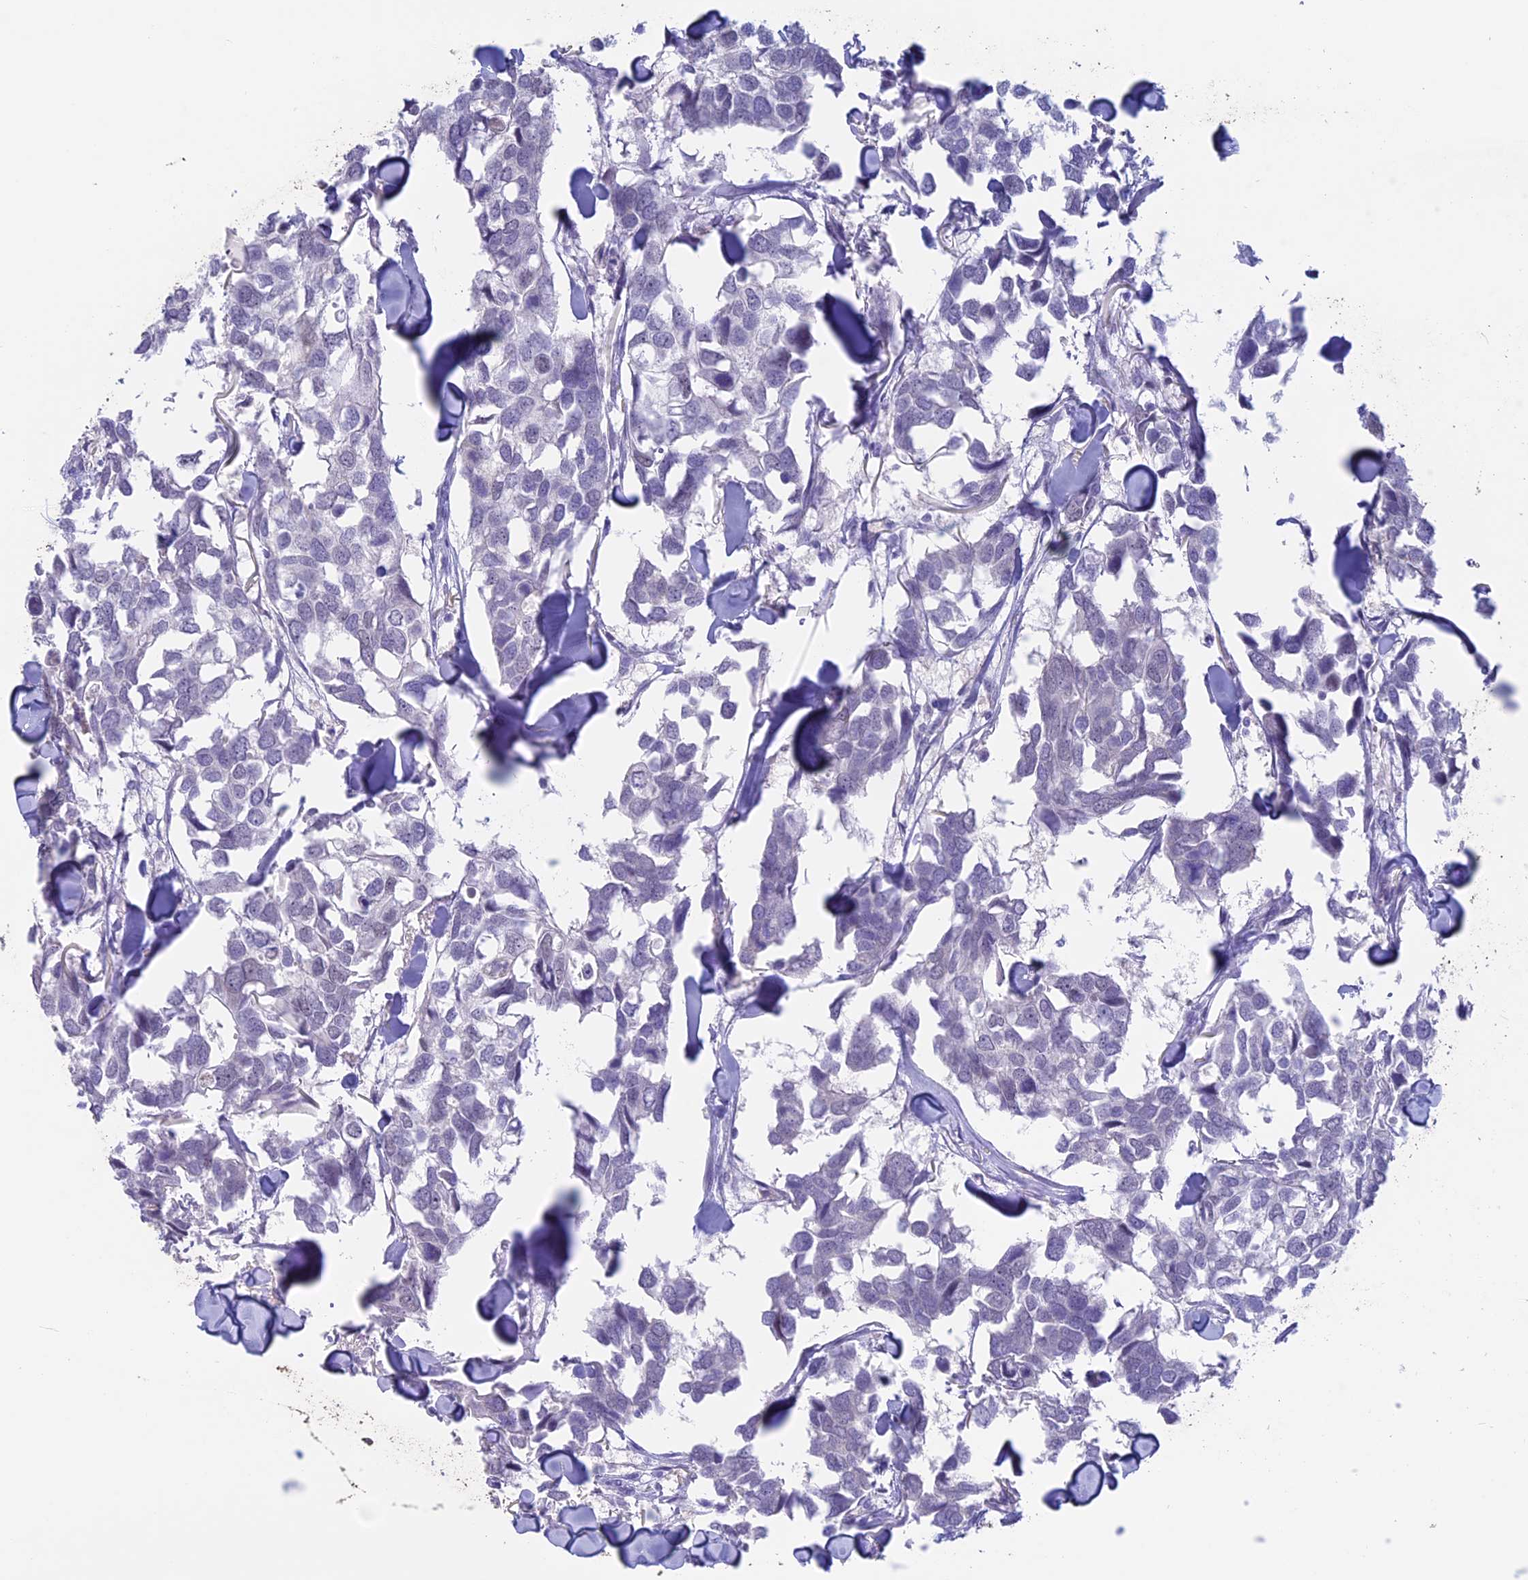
{"staining": {"intensity": "negative", "quantity": "none", "location": "none"}, "tissue": "breast cancer", "cell_type": "Tumor cells", "image_type": "cancer", "snomed": [{"axis": "morphology", "description": "Duct carcinoma"}, {"axis": "topography", "description": "Breast"}], "caption": "A micrograph of human breast cancer (infiltrating ductal carcinoma) is negative for staining in tumor cells.", "gene": "LHFPL2", "patient": {"sex": "female", "age": 83}}